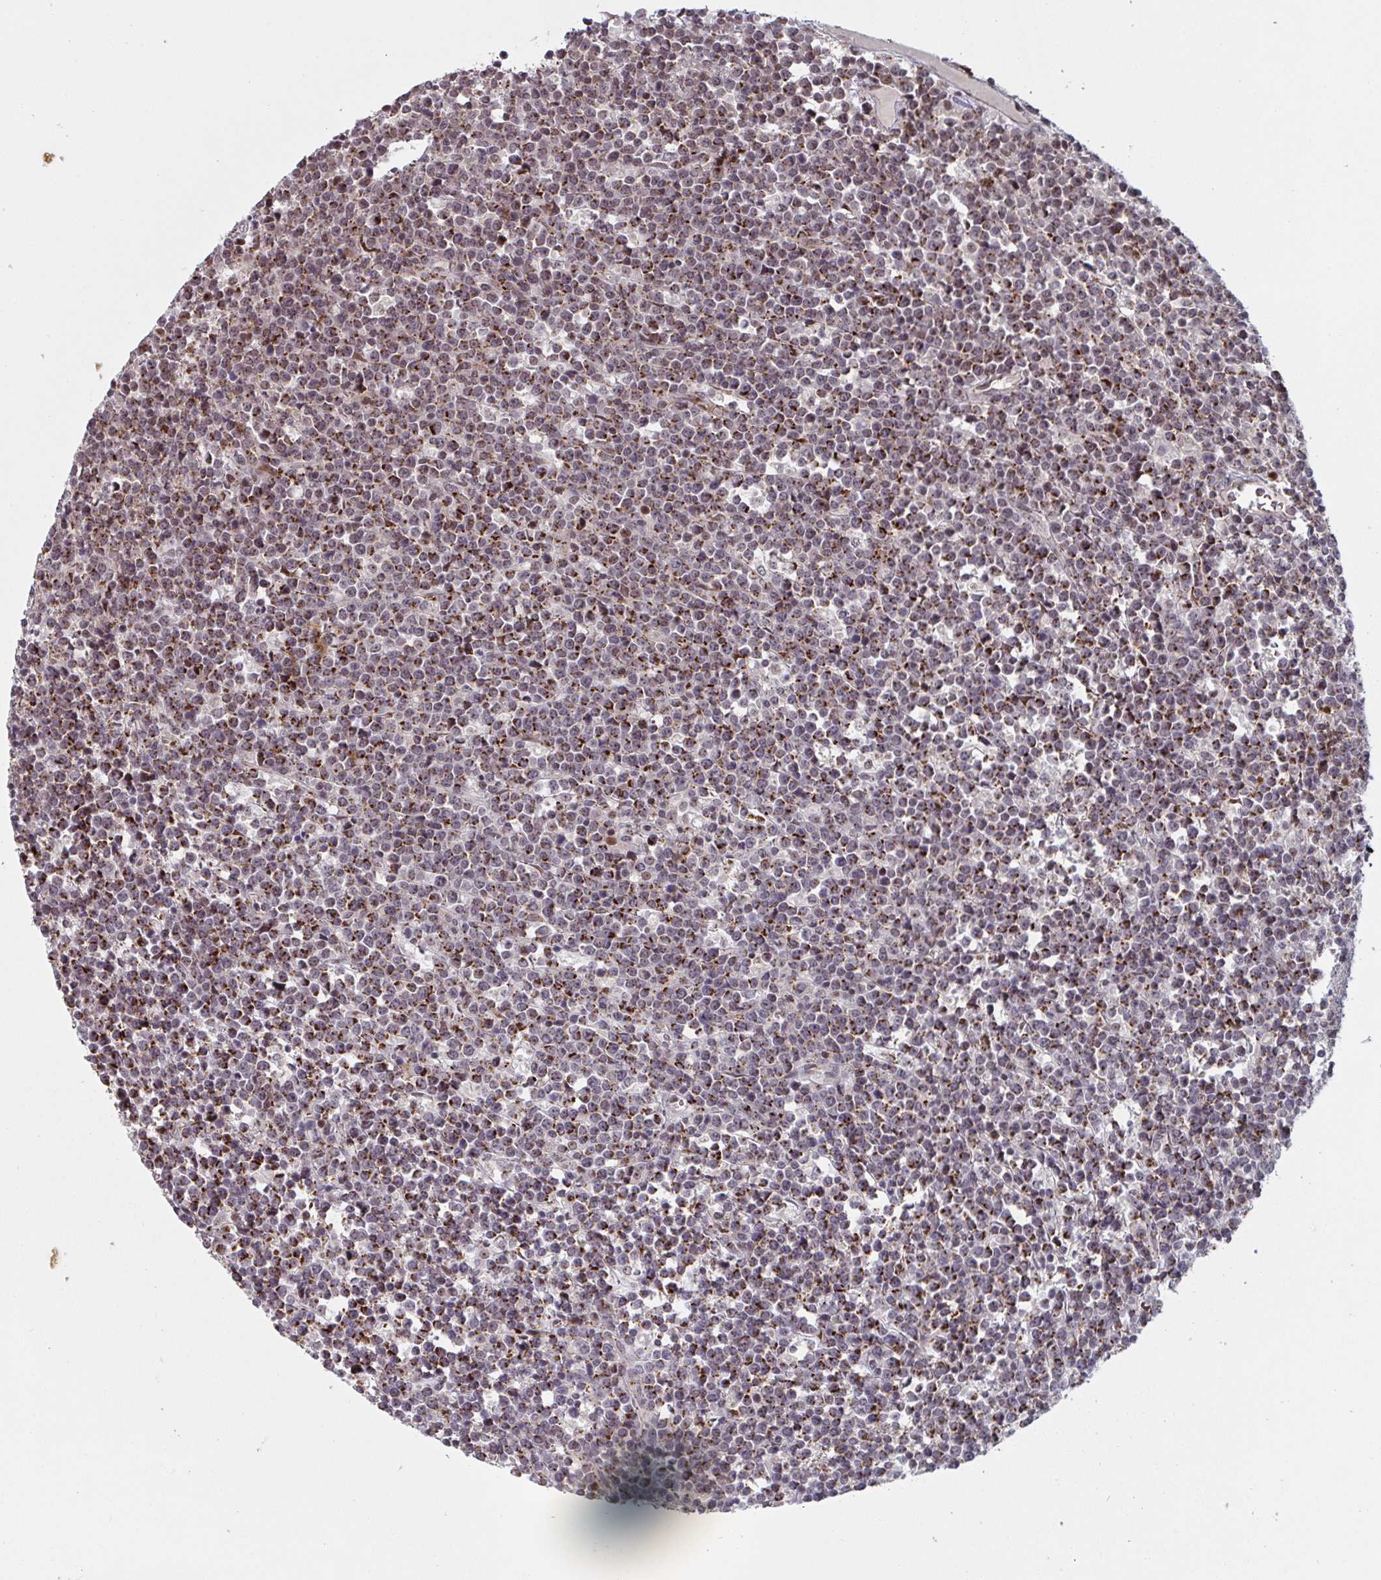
{"staining": {"intensity": "strong", "quantity": "25%-75%", "location": "cytoplasmic/membranous"}, "tissue": "lymphoma", "cell_type": "Tumor cells", "image_type": "cancer", "snomed": [{"axis": "morphology", "description": "Malignant lymphoma, non-Hodgkin's type, High grade"}, {"axis": "topography", "description": "Ovary"}], "caption": "The immunohistochemical stain labels strong cytoplasmic/membranous expression in tumor cells of lymphoma tissue.", "gene": "NLRP13", "patient": {"sex": "female", "age": 56}}